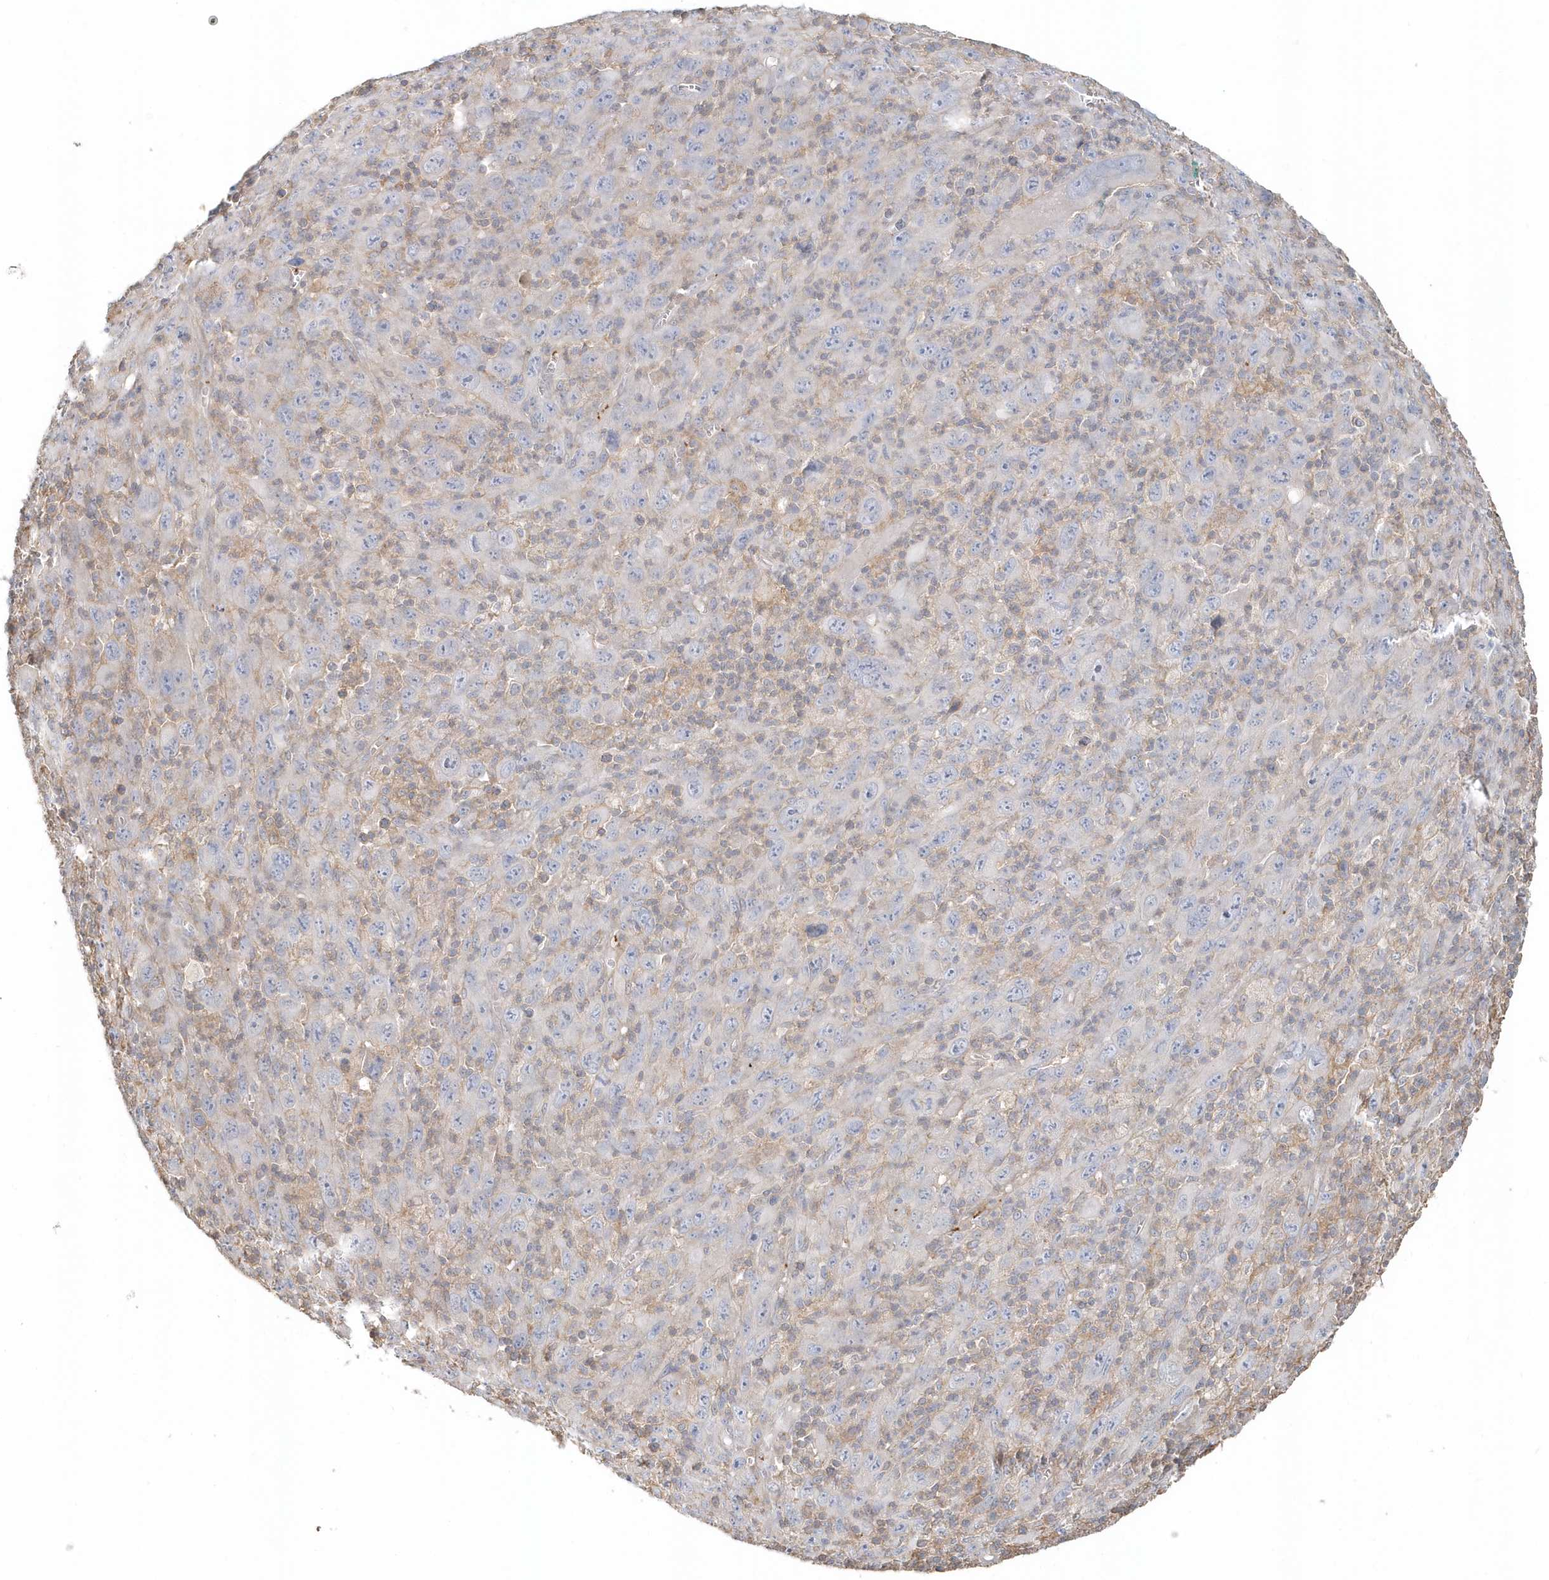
{"staining": {"intensity": "negative", "quantity": "none", "location": "none"}, "tissue": "melanoma", "cell_type": "Tumor cells", "image_type": "cancer", "snomed": [{"axis": "morphology", "description": "Malignant melanoma, Metastatic site"}, {"axis": "topography", "description": "Skin"}], "caption": "This is an IHC image of human malignant melanoma (metastatic site). There is no expression in tumor cells.", "gene": "MMRN1", "patient": {"sex": "female", "age": 56}}